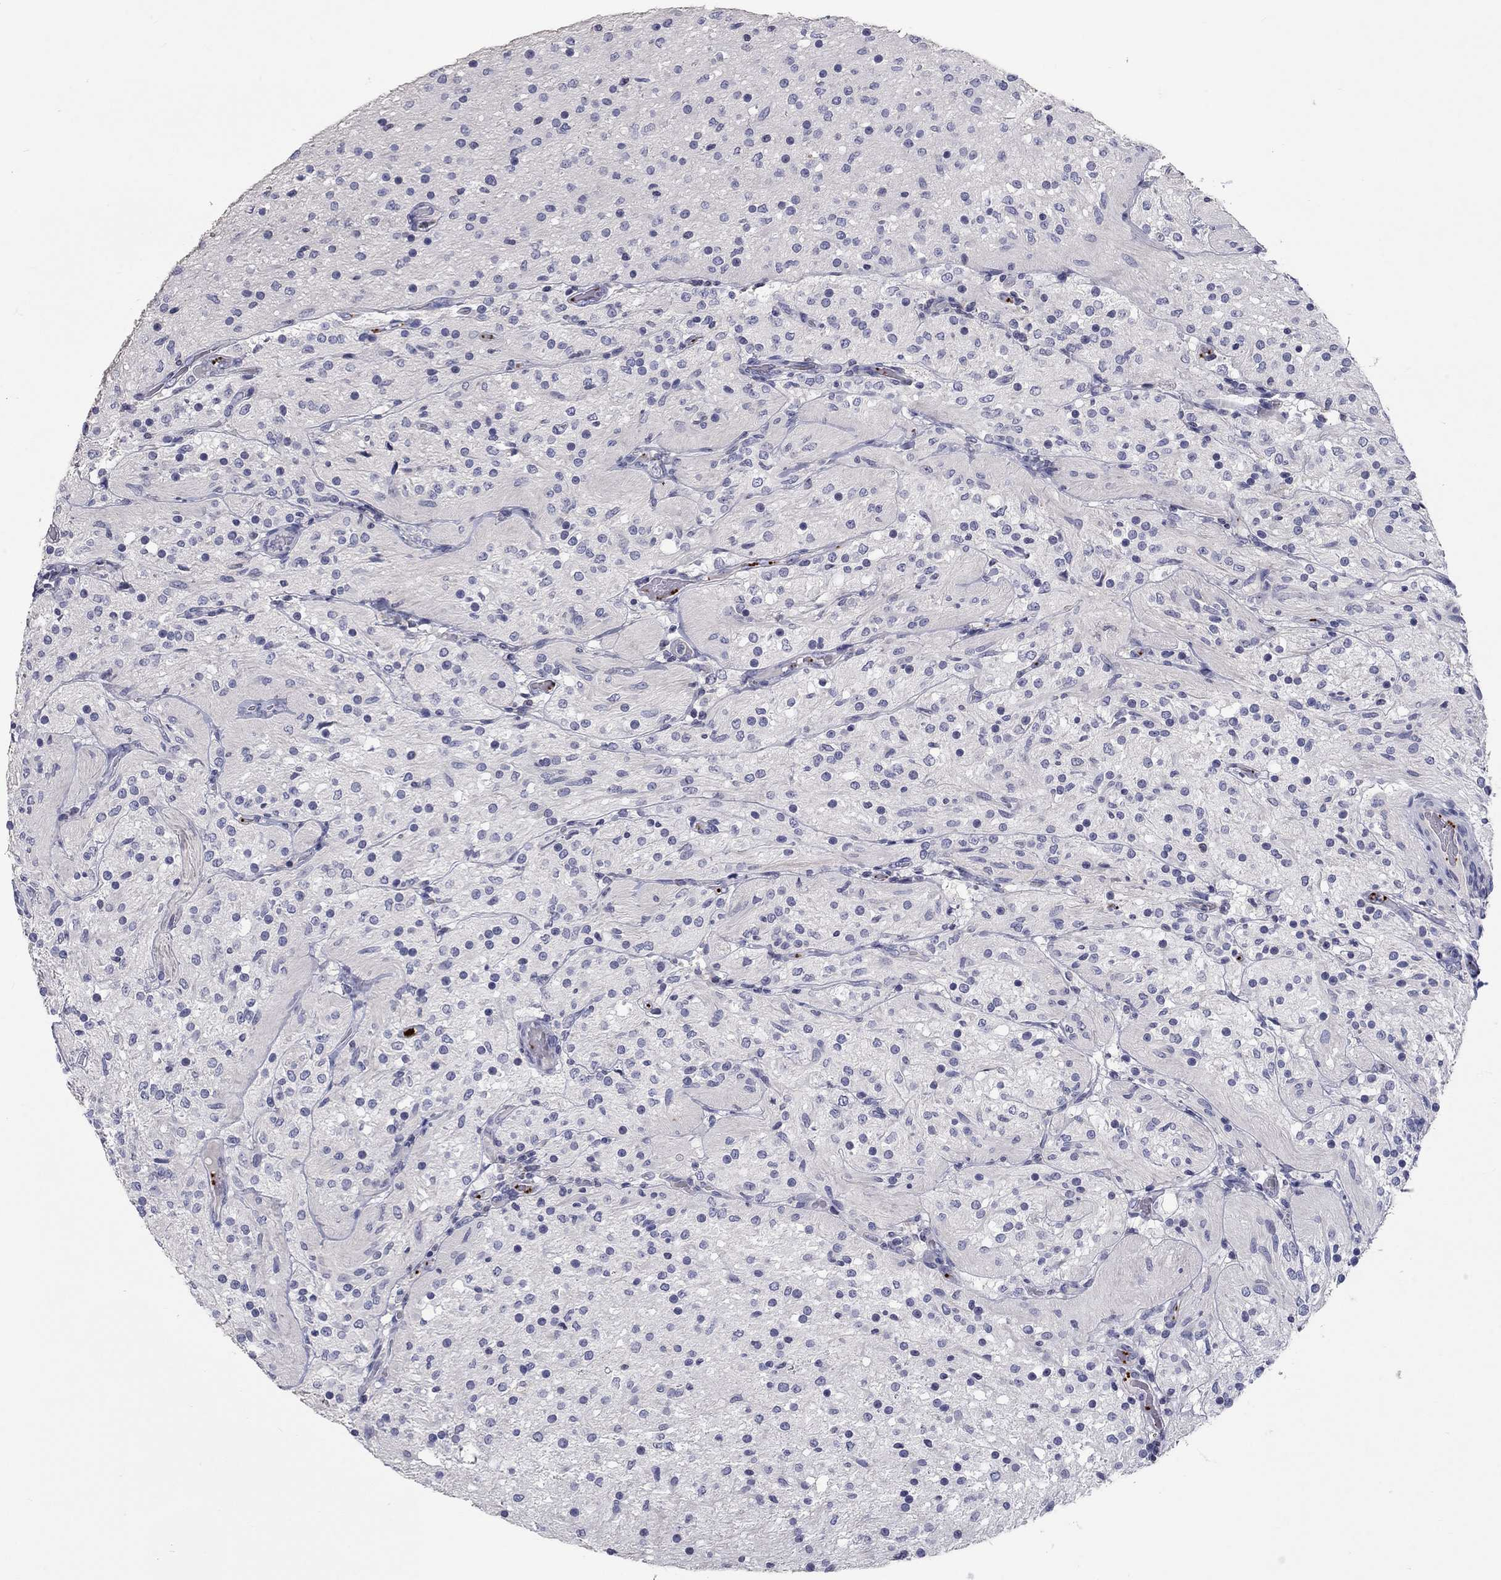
{"staining": {"intensity": "negative", "quantity": "none", "location": "none"}, "tissue": "glioma", "cell_type": "Tumor cells", "image_type": "cancer", "snomed": [{"axis": "morphology", "description": "Glioma, malignant, Low grade"}, {"axis": "topography", "description": "Brain"}], "caption": "The photomicrograph shows no staining of tumor cells in low-grade glioma (malignant). The staining is performed using DAB brown chromogen with nuclei counter-stained in using hematoxylin.", "gene": "PLEK", "patient": {"sex": "male", "age": 3}}